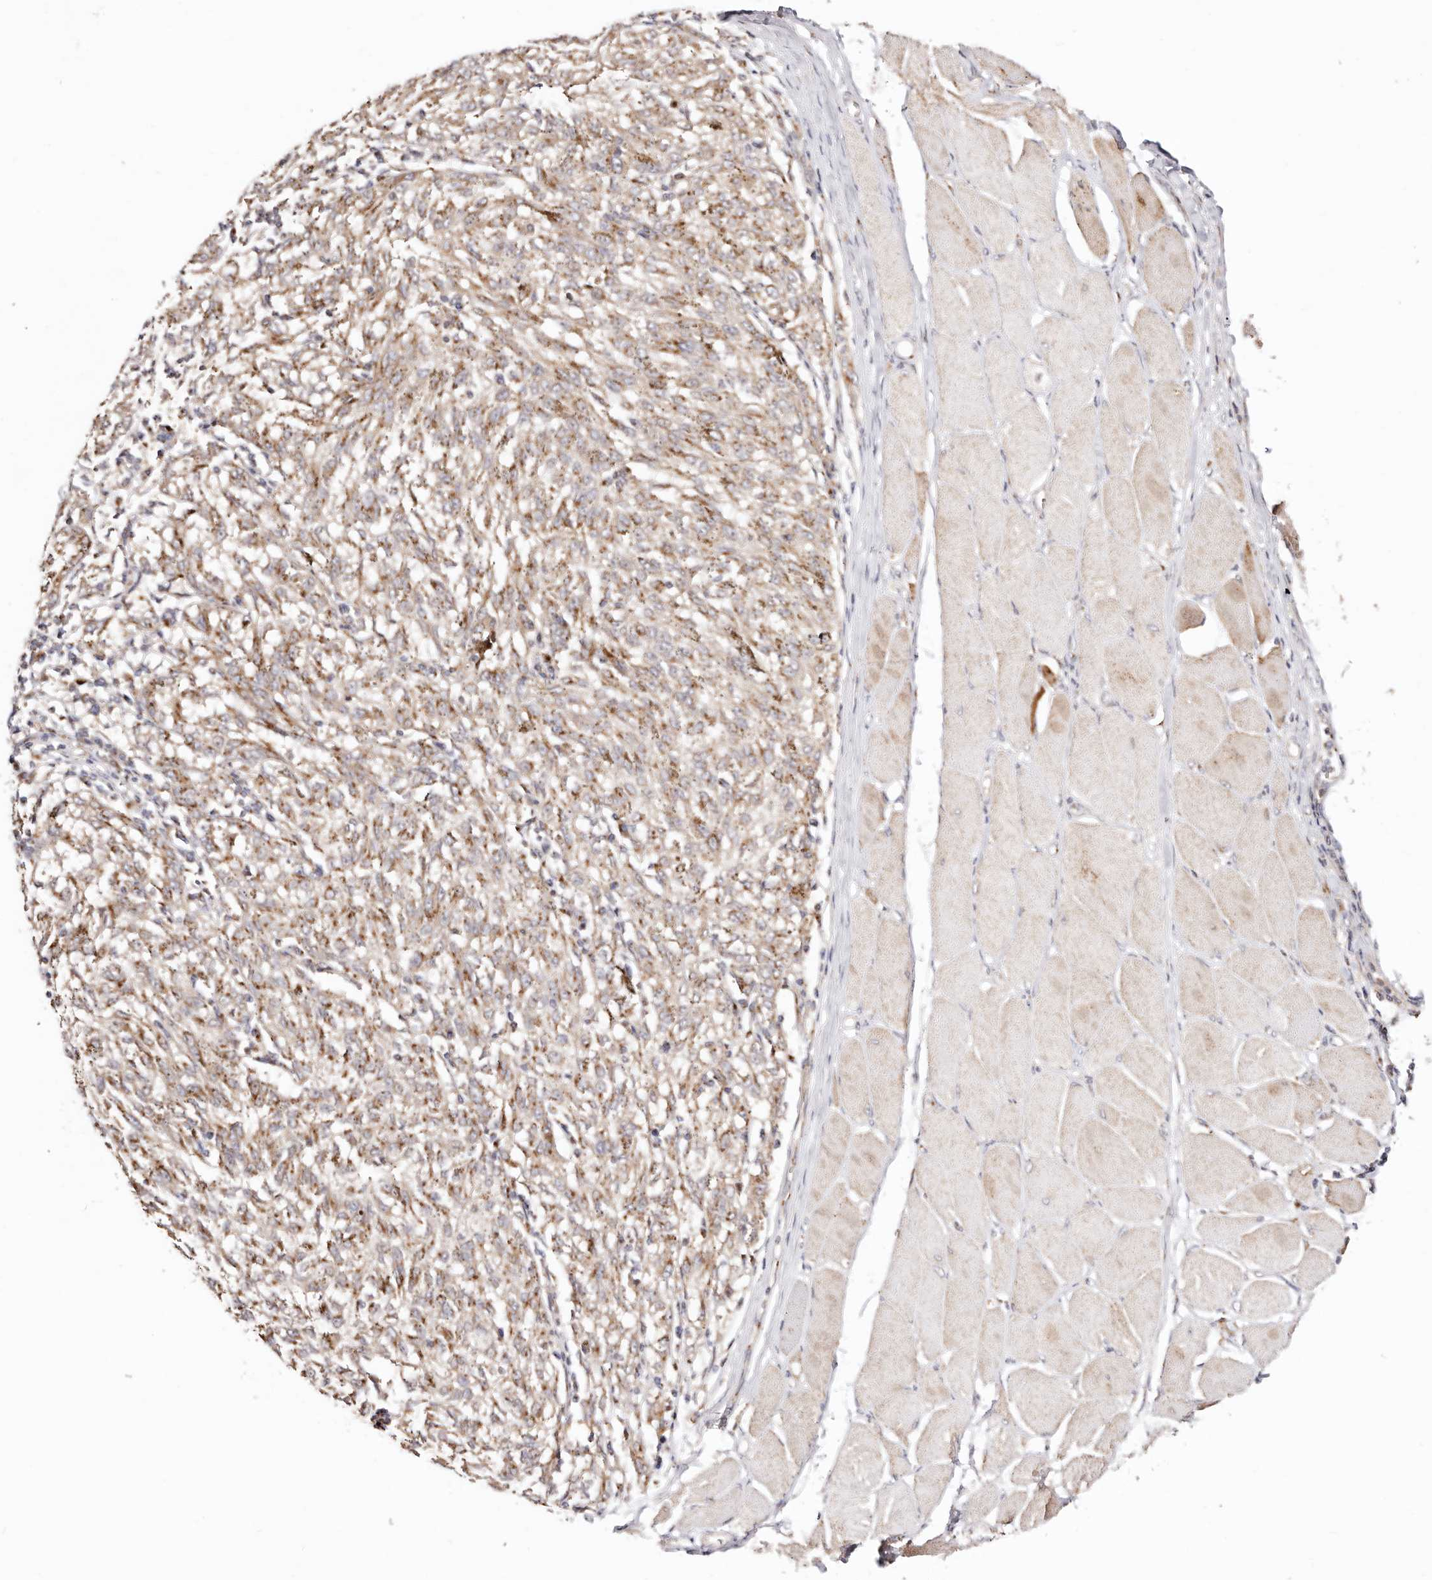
{"staining": {"intensity": "moderate", "quantity": ">75%", "location": "cytoplasmic/membranous"}, "tissue": "melanoma", "cell_type": "Tumor cells", "image_type": "cancer", "snomed": [{"axis": "morphology", "description": "Malignant melanoma, NOS"}, {"axis": "topography", "description": "Skin"}], "caption": "DAB (3,3'-diaminobenzidine) immunohistochemical staining of human malignant melanoma displays moderate cytoplasmic/membranous protein expression in approximately >75% of tumor cells. The protein is shown in brown color, while the nuclei are stained blue.", "gene": "MAPK6", "patient": {"sex": "female", "age": 72}}